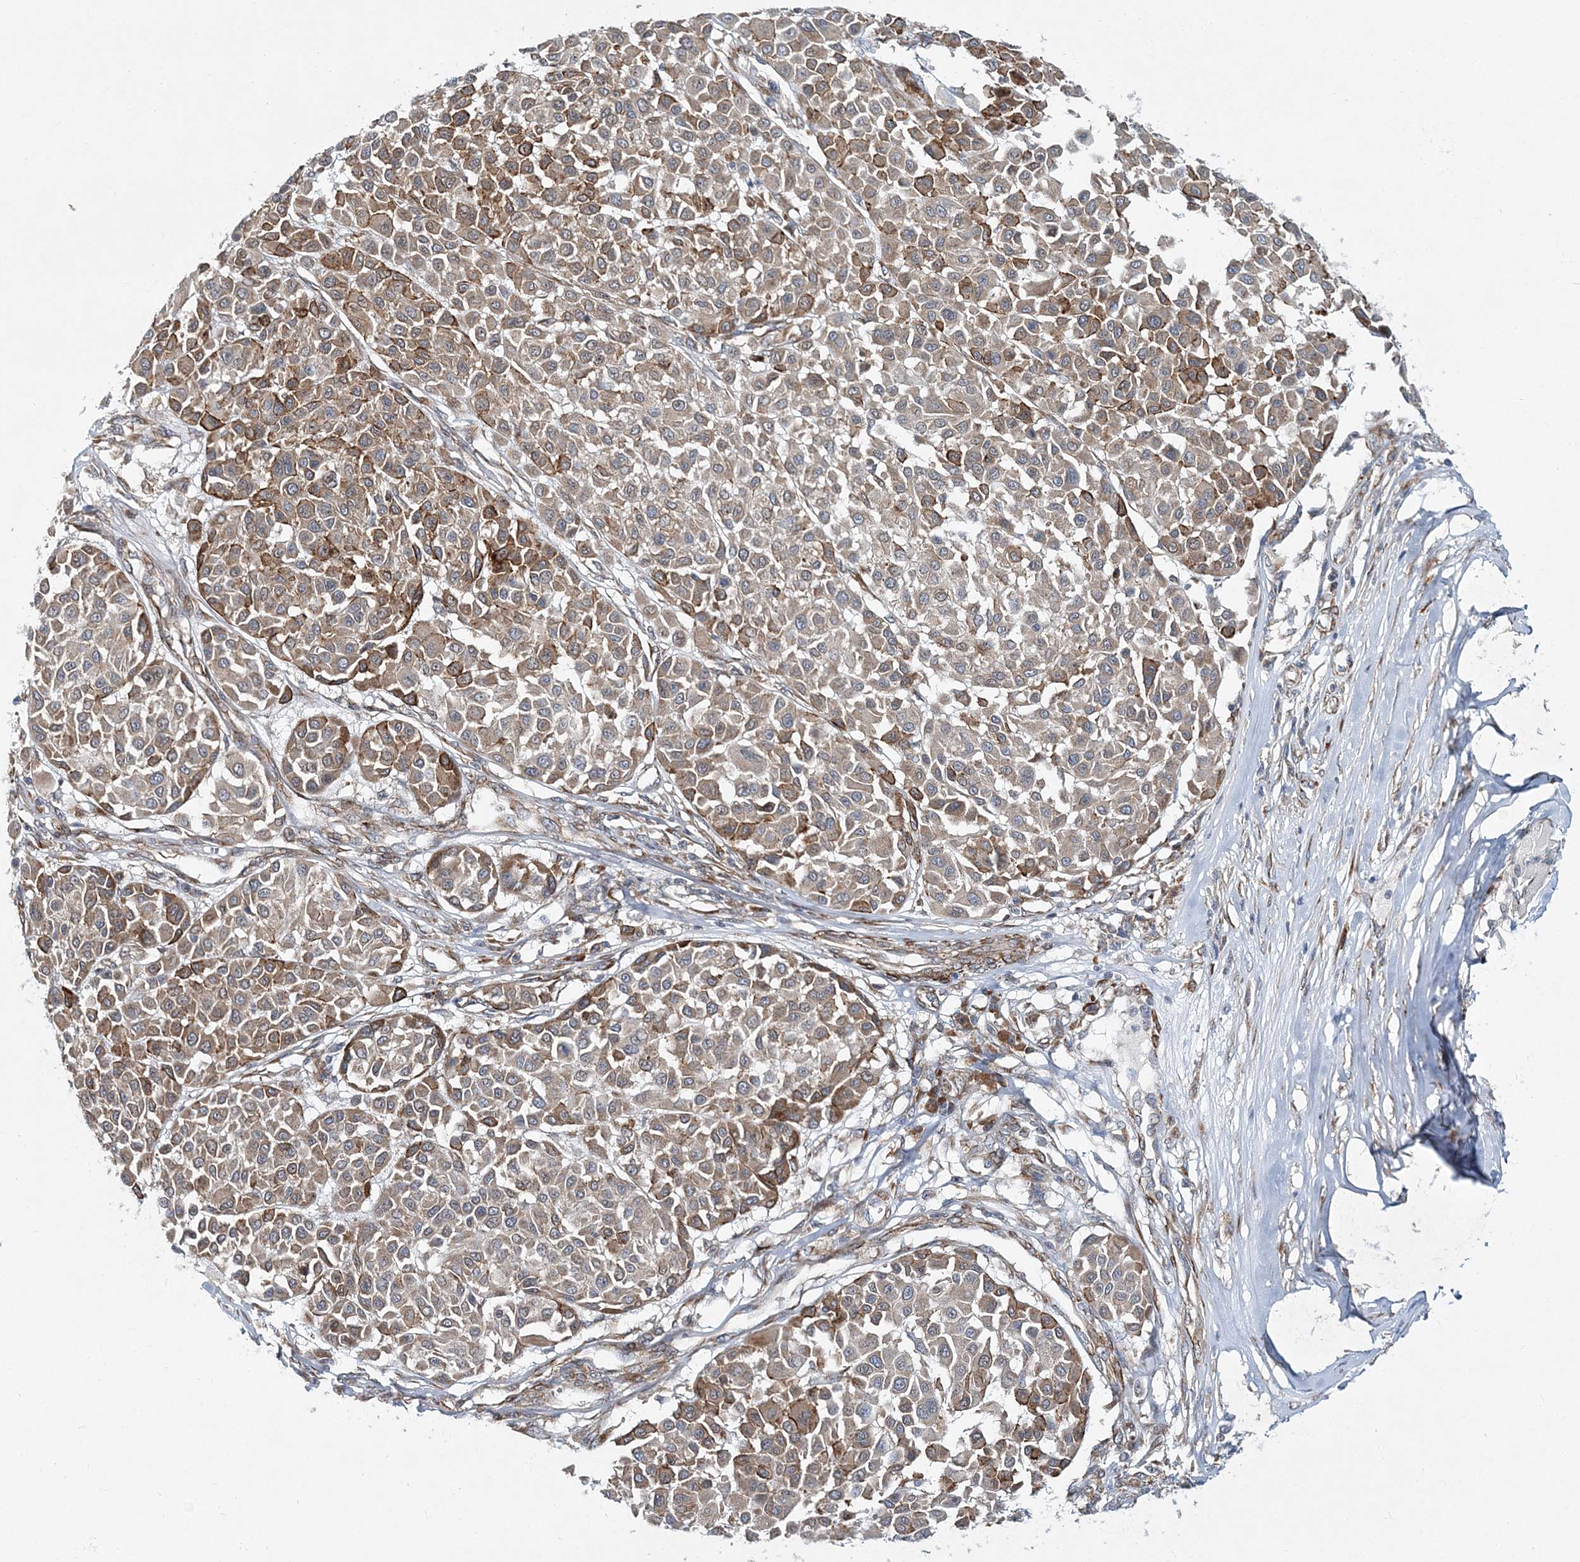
{"staining": {"intensity": "weak", "quantity": ">75%", "location": "cytoplasmic/membranous"}, "tissue": "melanoma", "cell_type": "Tumor cells", "image_type": "cancer", "snomed": [{"axis": "morphology", "description": "Malignant melanoma, Metastatic site"}, {"axis": "topography", "description": "Soft tissue"}], "caption": "Malignant melanoma (metastatic site) tissue demonstrates weak cytoplasmic/membranous staining in approximately >75% of tumor cells, visualized by immunohistochemistry.", "gene": "NBAS", "patient": {"sex": "male", "age": 41}}